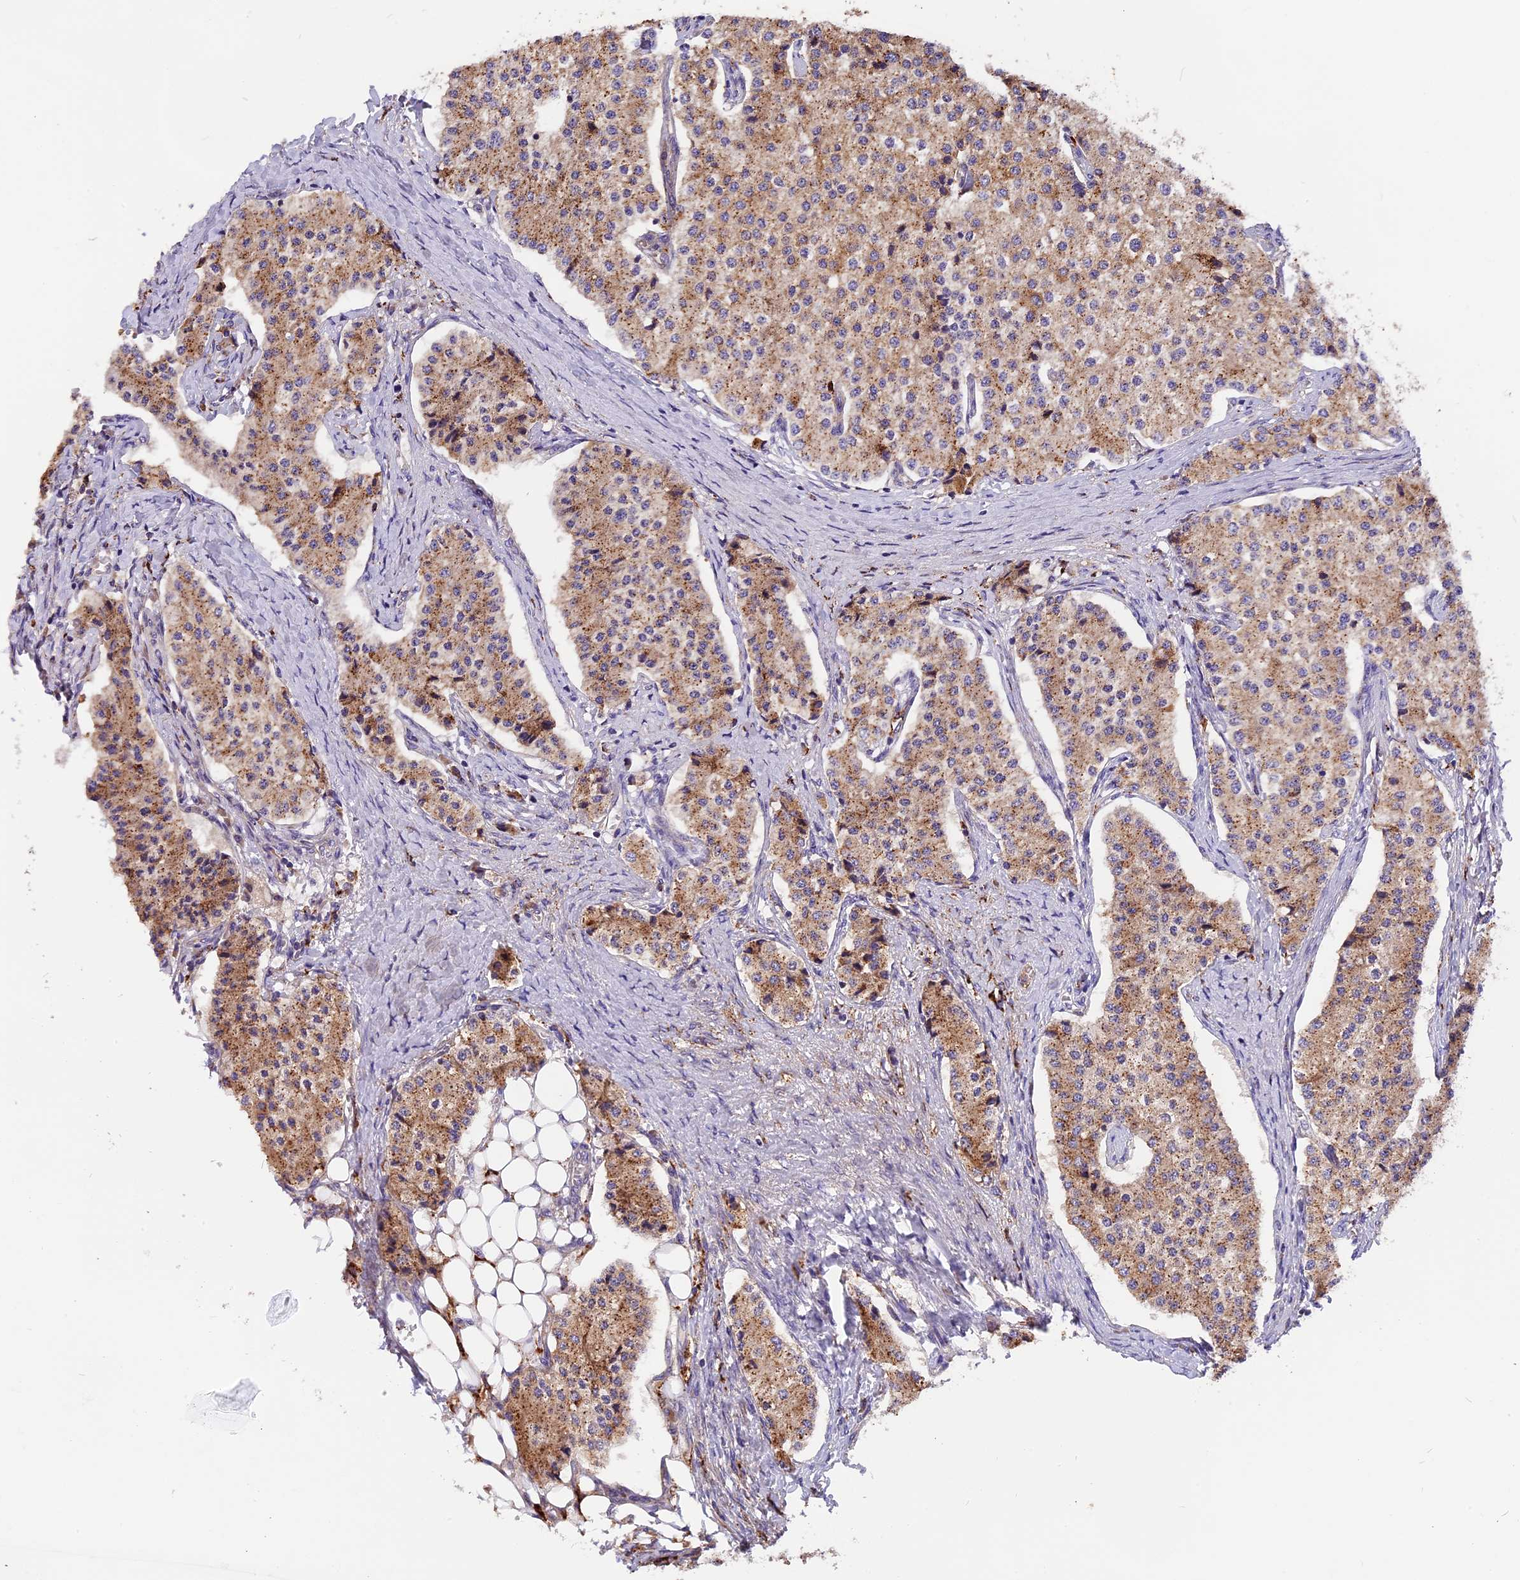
{"staining": {"intensity": "moderate", "quantity": ">75%", "location": "cytoplasmic/membranous"}, "tissue": "carcinoid", "cell_type": "Tumor cells", "image_type": "cancer", "snomed": [{"axis": "morphology", "description": "Carcinoid, malignant, NOS"}, {"axis": "topography", "description": "Colon"}], "caption": "Human carcinoid stained for a protein (brown) demonstrates moderate cytoplasmic/membranous positive staining in approximately >75% of tumor cells.", "gene": "COPE", "patient": {"sex": "female", "age": 52}}